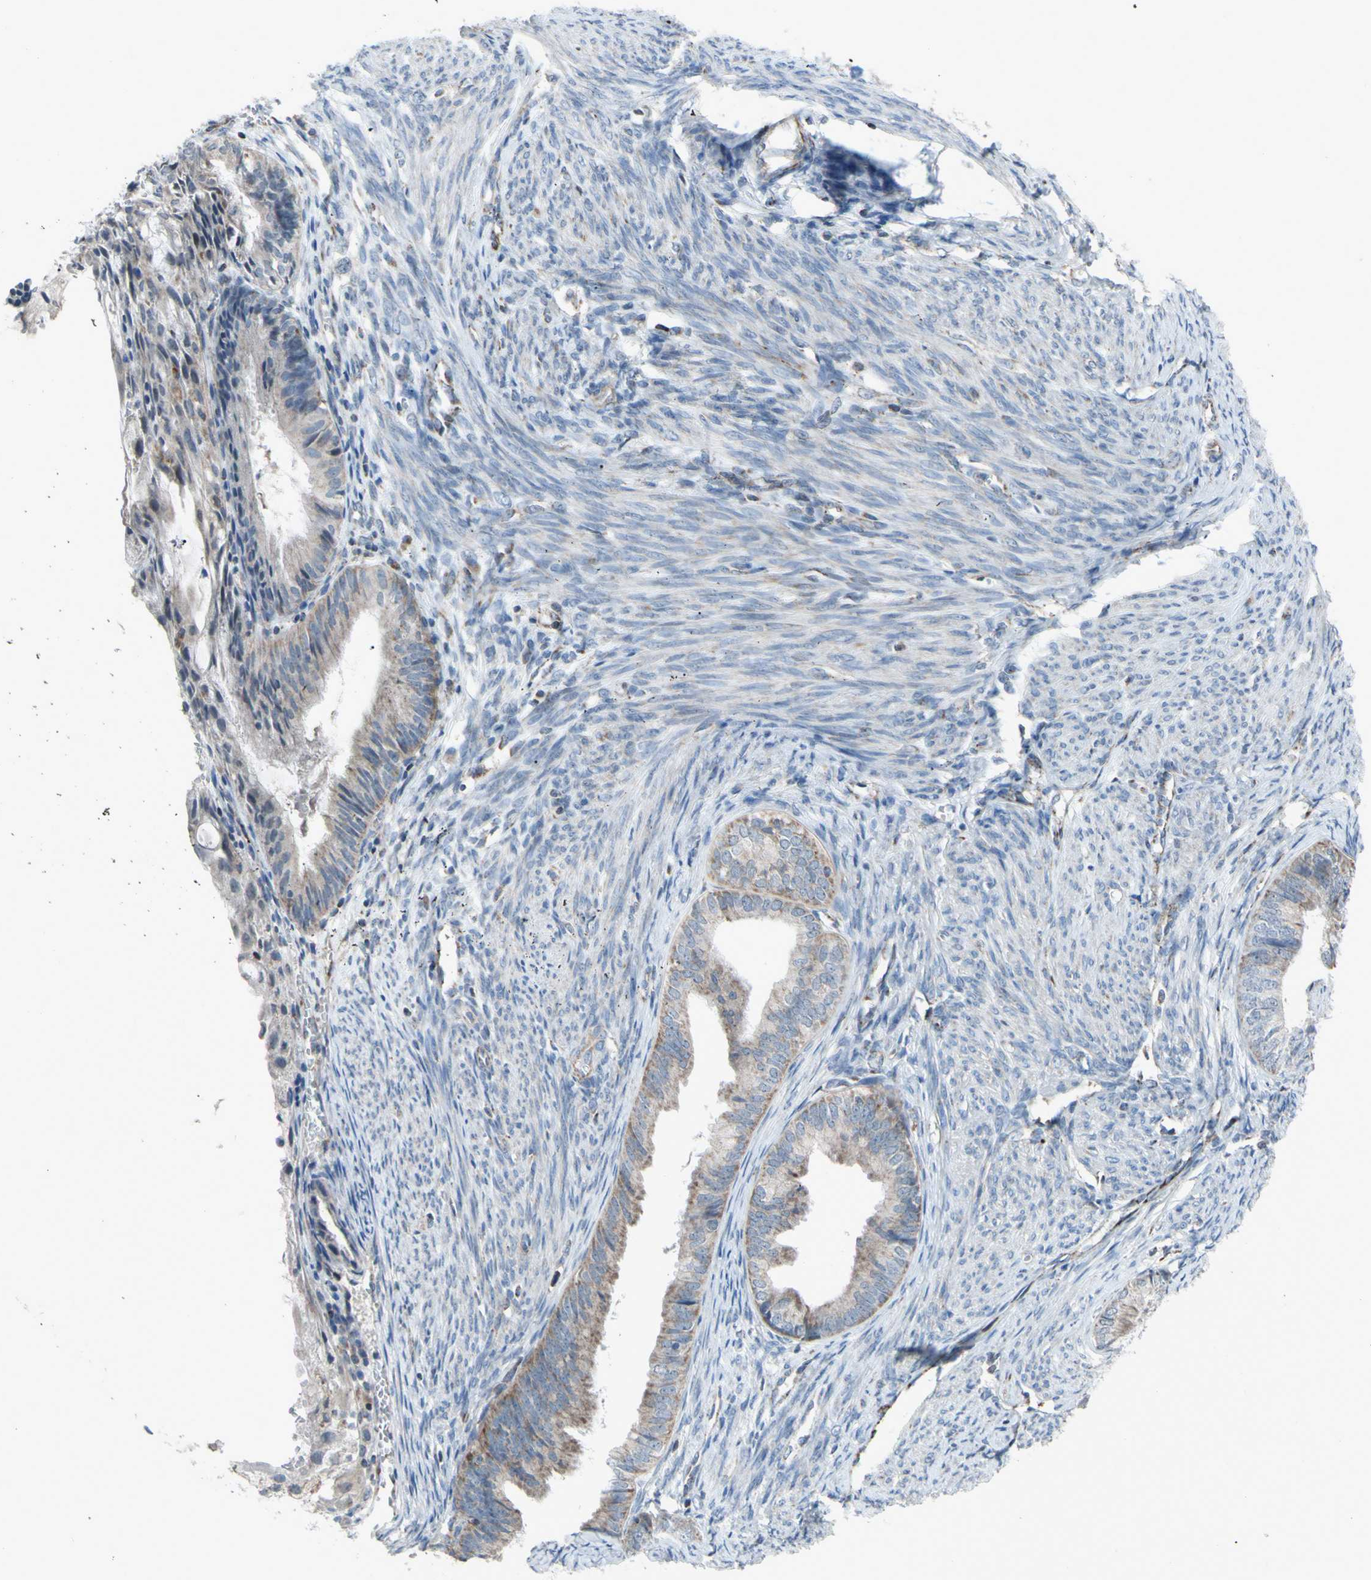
{"staining": {"intensity": "weak", "quantity": "25%-75%", "location": "cytoplasmic/membranous"}, "tissue": "endometrial cancer", "cell_type": "Tumor cells", "image_type": "cancer", "snomed": [{"axis": "morphology", "description": "Adenocarcinoma, NOS"}, {"axis": "topography", "description": "Endometrium"}], "caption": "A low amount of weak cytoplasmic/membranous positivity is appreciated in about 25%-75% of tumor cells in endometrial cancer (adenocarcinoma) tissue. (DAB (3,3'-diaminobenzidine) IHC with brightfield microscopy, high magnification).", "gene": "GLT8D1", "patient": {"sex": "female", "age": 86}}